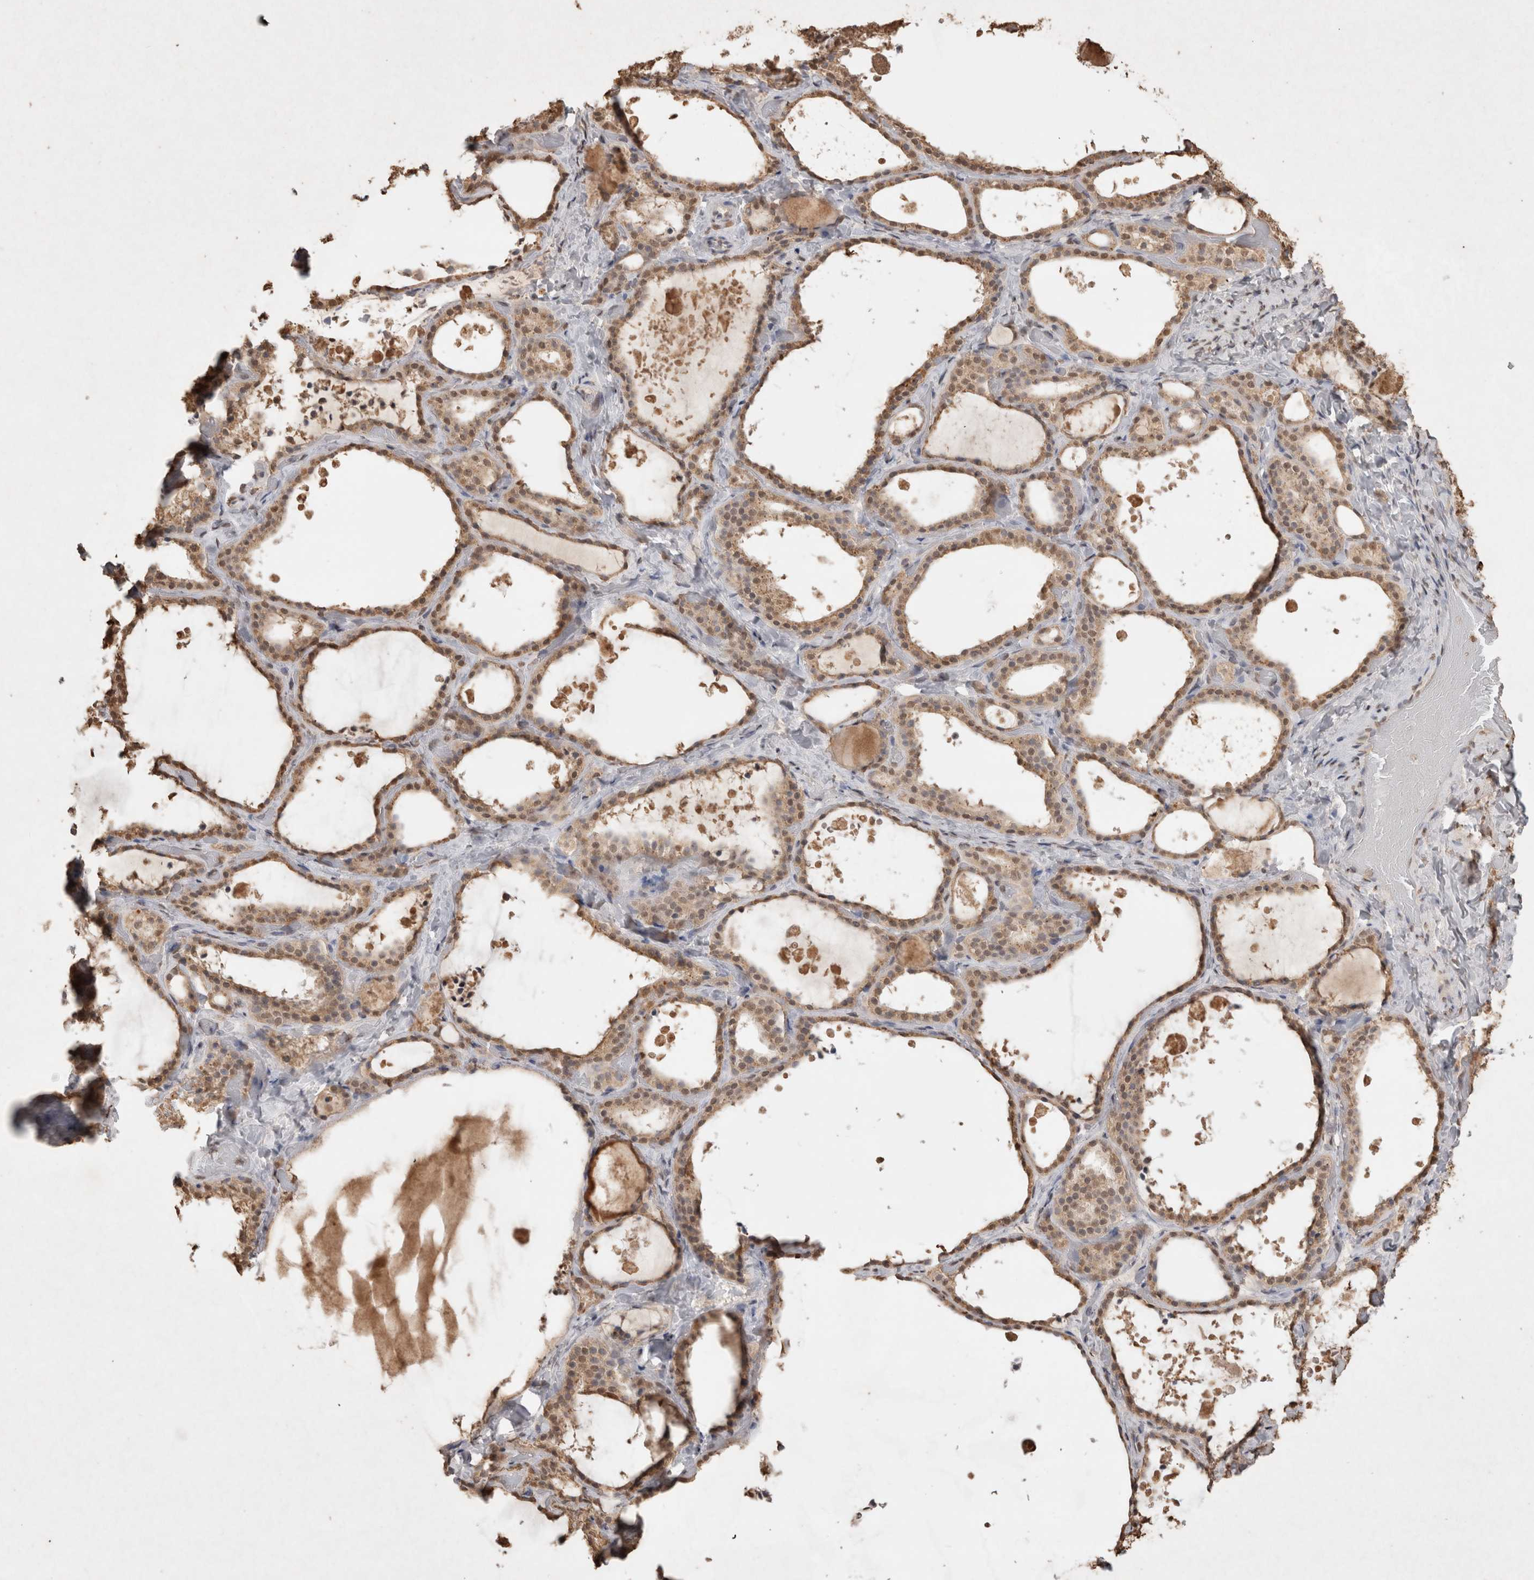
{"staining": {"intensity": "weak", "quantity": ">75%", "location": "cytoplasmic/membranous,nuclear"}, "tissue": "thyroid gland", "cell_type": "Glandular cells", "image_type": "normal", "snomed": [{"axis": "morphology", "description": "Normal tissue, NOS"}, {"axis": "topography", "description": "Thyroid gland"}], "caption": "Glandular cells display low levels of weak cytoplasmic/membranous,nuclear positivity in about >75% of cells in normal thyroid gland. Ihc stains the protein in brown and the nuclei are stained blue.", "gene": "MLX", "patient": {"sex": "female", "age": 44}}